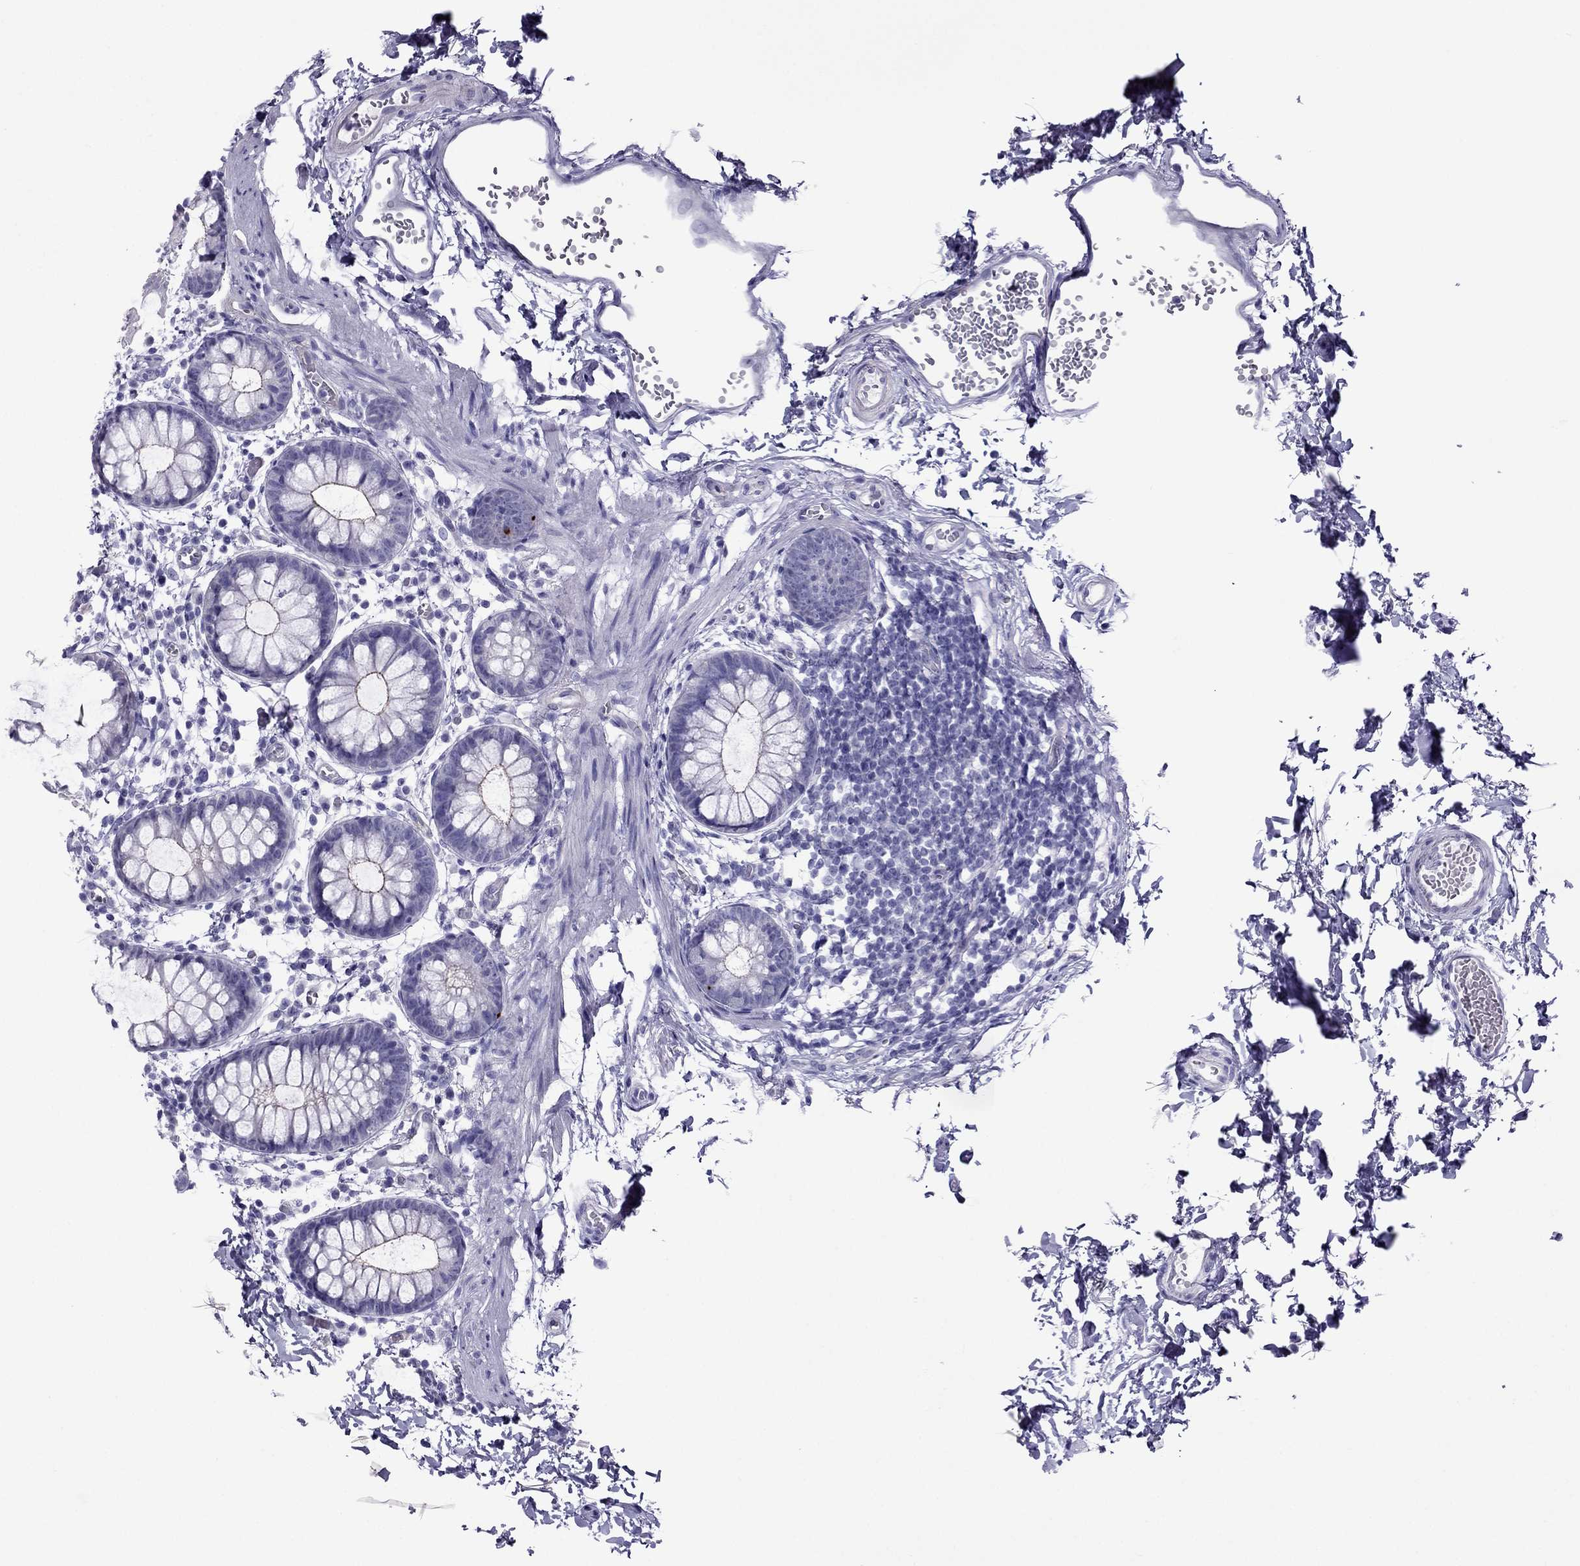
{"staining": {"intensity": "moderate", "quantity": "<25%", "location": "cytoplasmic/membranous"}, "tissue": "rectum", "cell_type": "Glandular cells", "image_type": "normal", "snomed": [{"axis": "morphology", "description": "Normal tissue, NOS"}, {"axis": "topography", "description": "Rectum"}], "caption": "Immunohistochemical staining of unremarkable rectum shows low levels of moderate cytoplasmic/membranous positivity in about <25% of glandular cells.", "gene": "MYL11", "patient": {"sex": "male", "age": 57}}